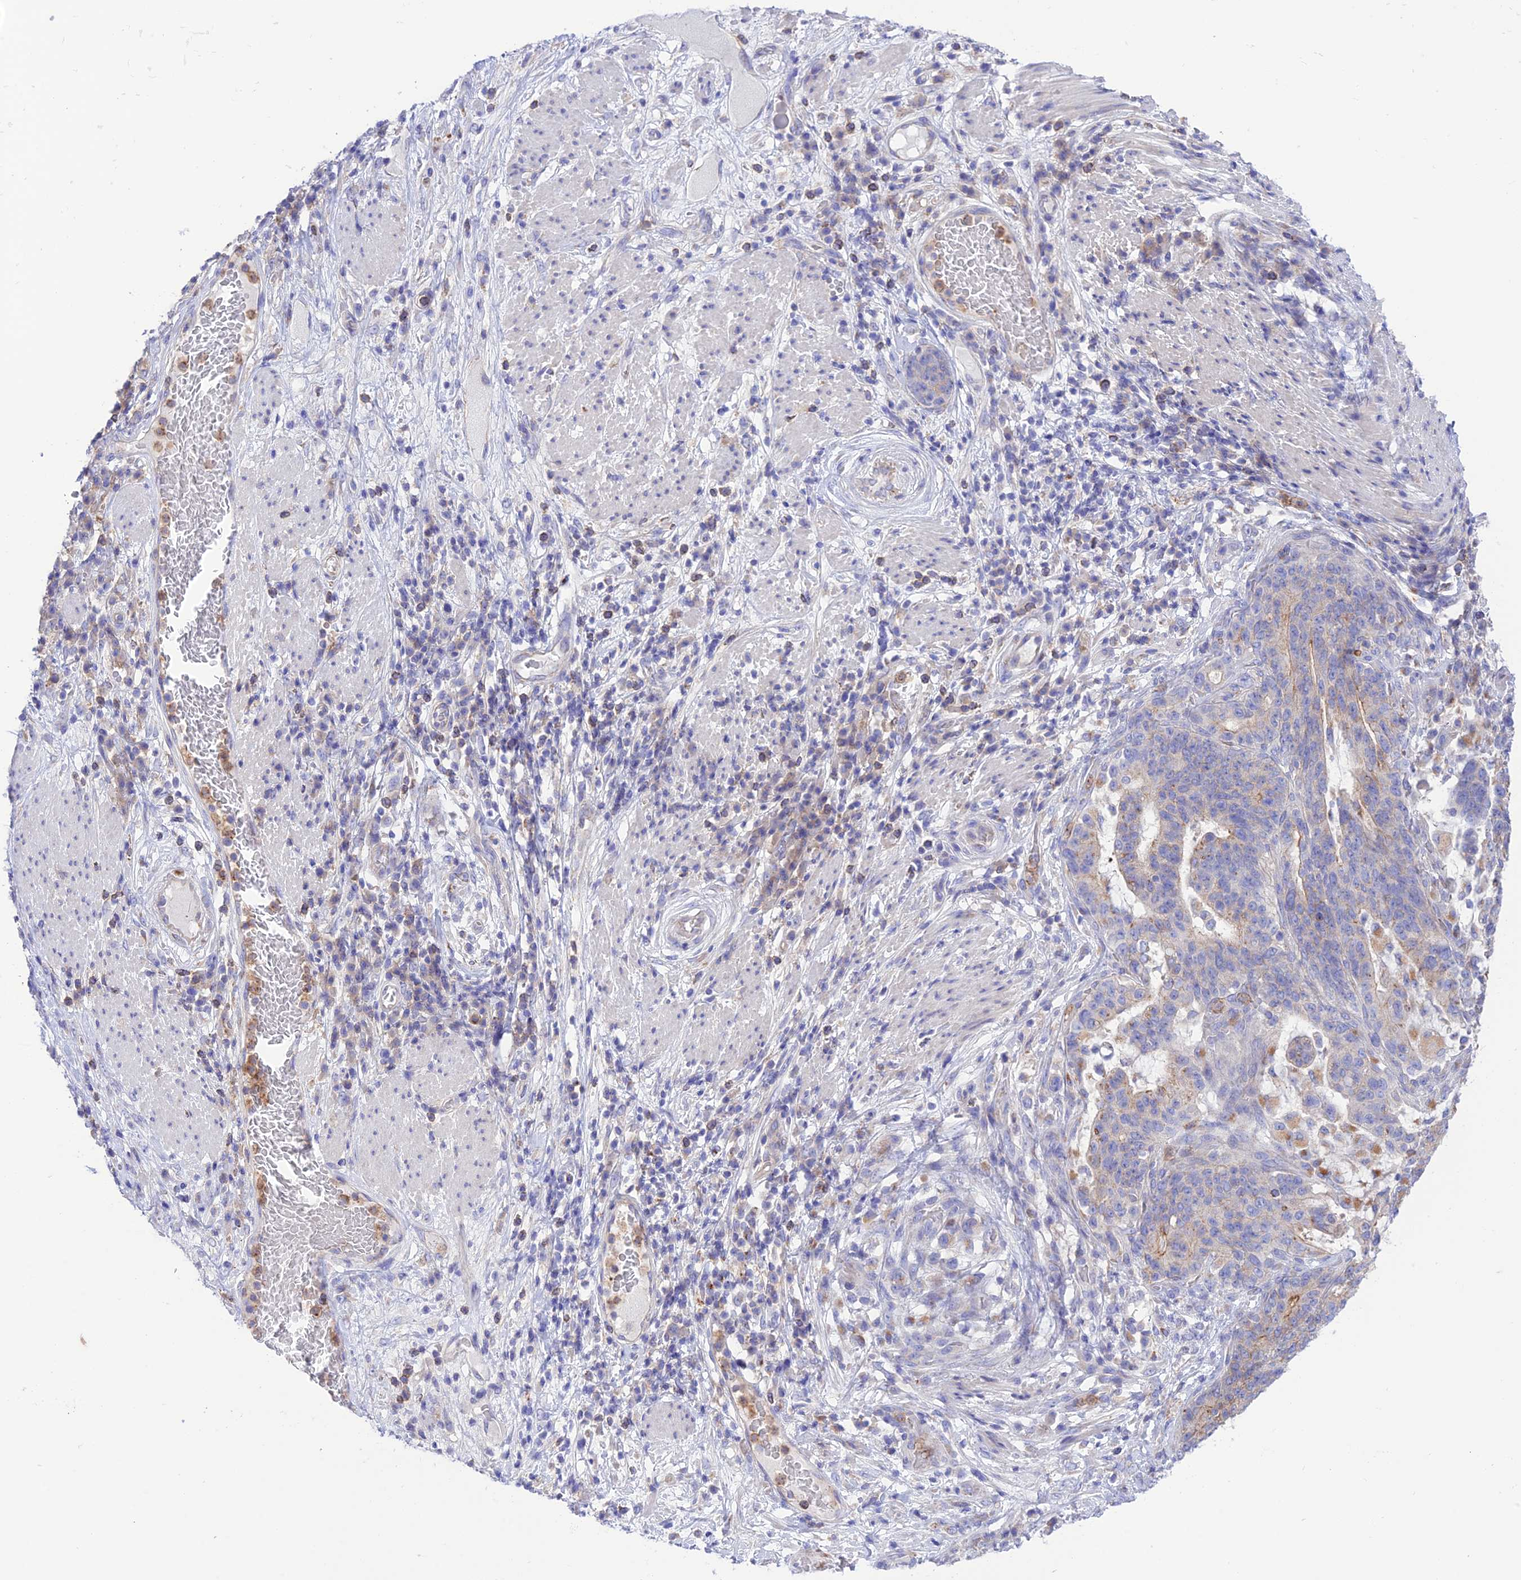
{"staining": {"intensity": "weak", "quantity": "<25%", "location": "cytoplasmic/membranous"}, "tissue": "stomach cancer", "cell_type": "Tumor cells", "image_type": "cancer", "snomed": [{"axis": "morphology", "description": "Normal tissue, NOS"}, {"axis": "morphology", "description": "Adenocarcinoma, NOS"}, {"axis": "topography", "description": "Stomach"}], "caption": "IHC of adenocarcinoma (stomach) shows no staining in tumor cells.", "gene": "CHSY3", "patient": {"sex": "female", "age": 64}}